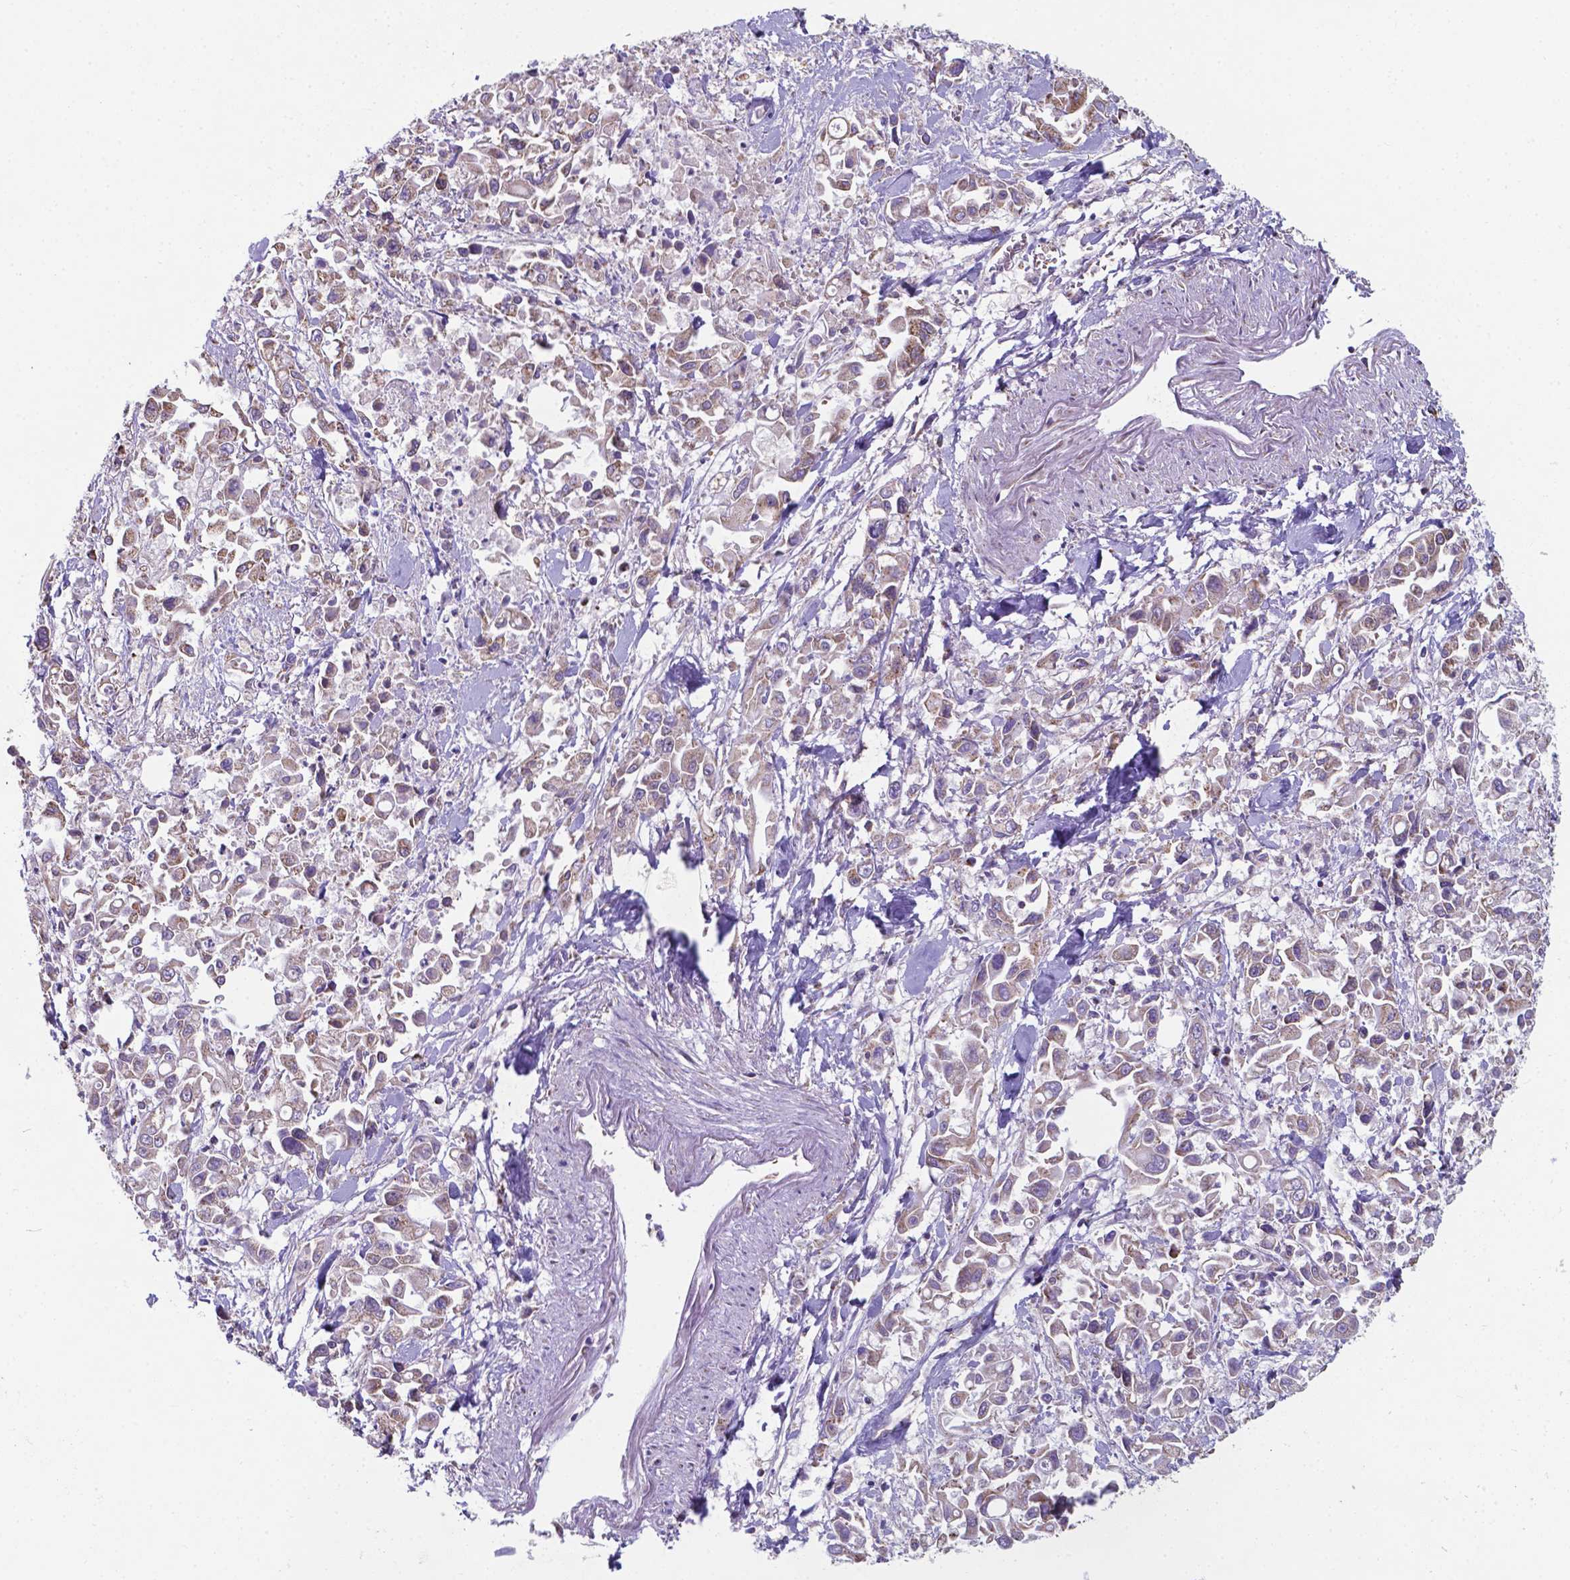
{"staining": {"intensity": "weak", "quantity": "25%-75%", "location": "cytoplasmic/membranous"}, "tissue": "pancreatic cancer", "cell_type": "Tumor cells", "image_type": "cancer", "snomed": [{"axis": "morphology", "description": "Adenocarcinoma, NOS"}, {"axis": "topography", "description": "Pancreas"}], "caption": "Immunohistochemistry image of neoplastic tissue: pancreatic adenocarcinoma stained using immunohistochemistry exhibits low levels of weak protein expression localized specifically in the cytoplasmic/membranous of tumor cells, appearing as a cytoplasmic/membranous brown color.", "gene": "FAM114A1", "patient": {"sex": "female", "age": 83}}